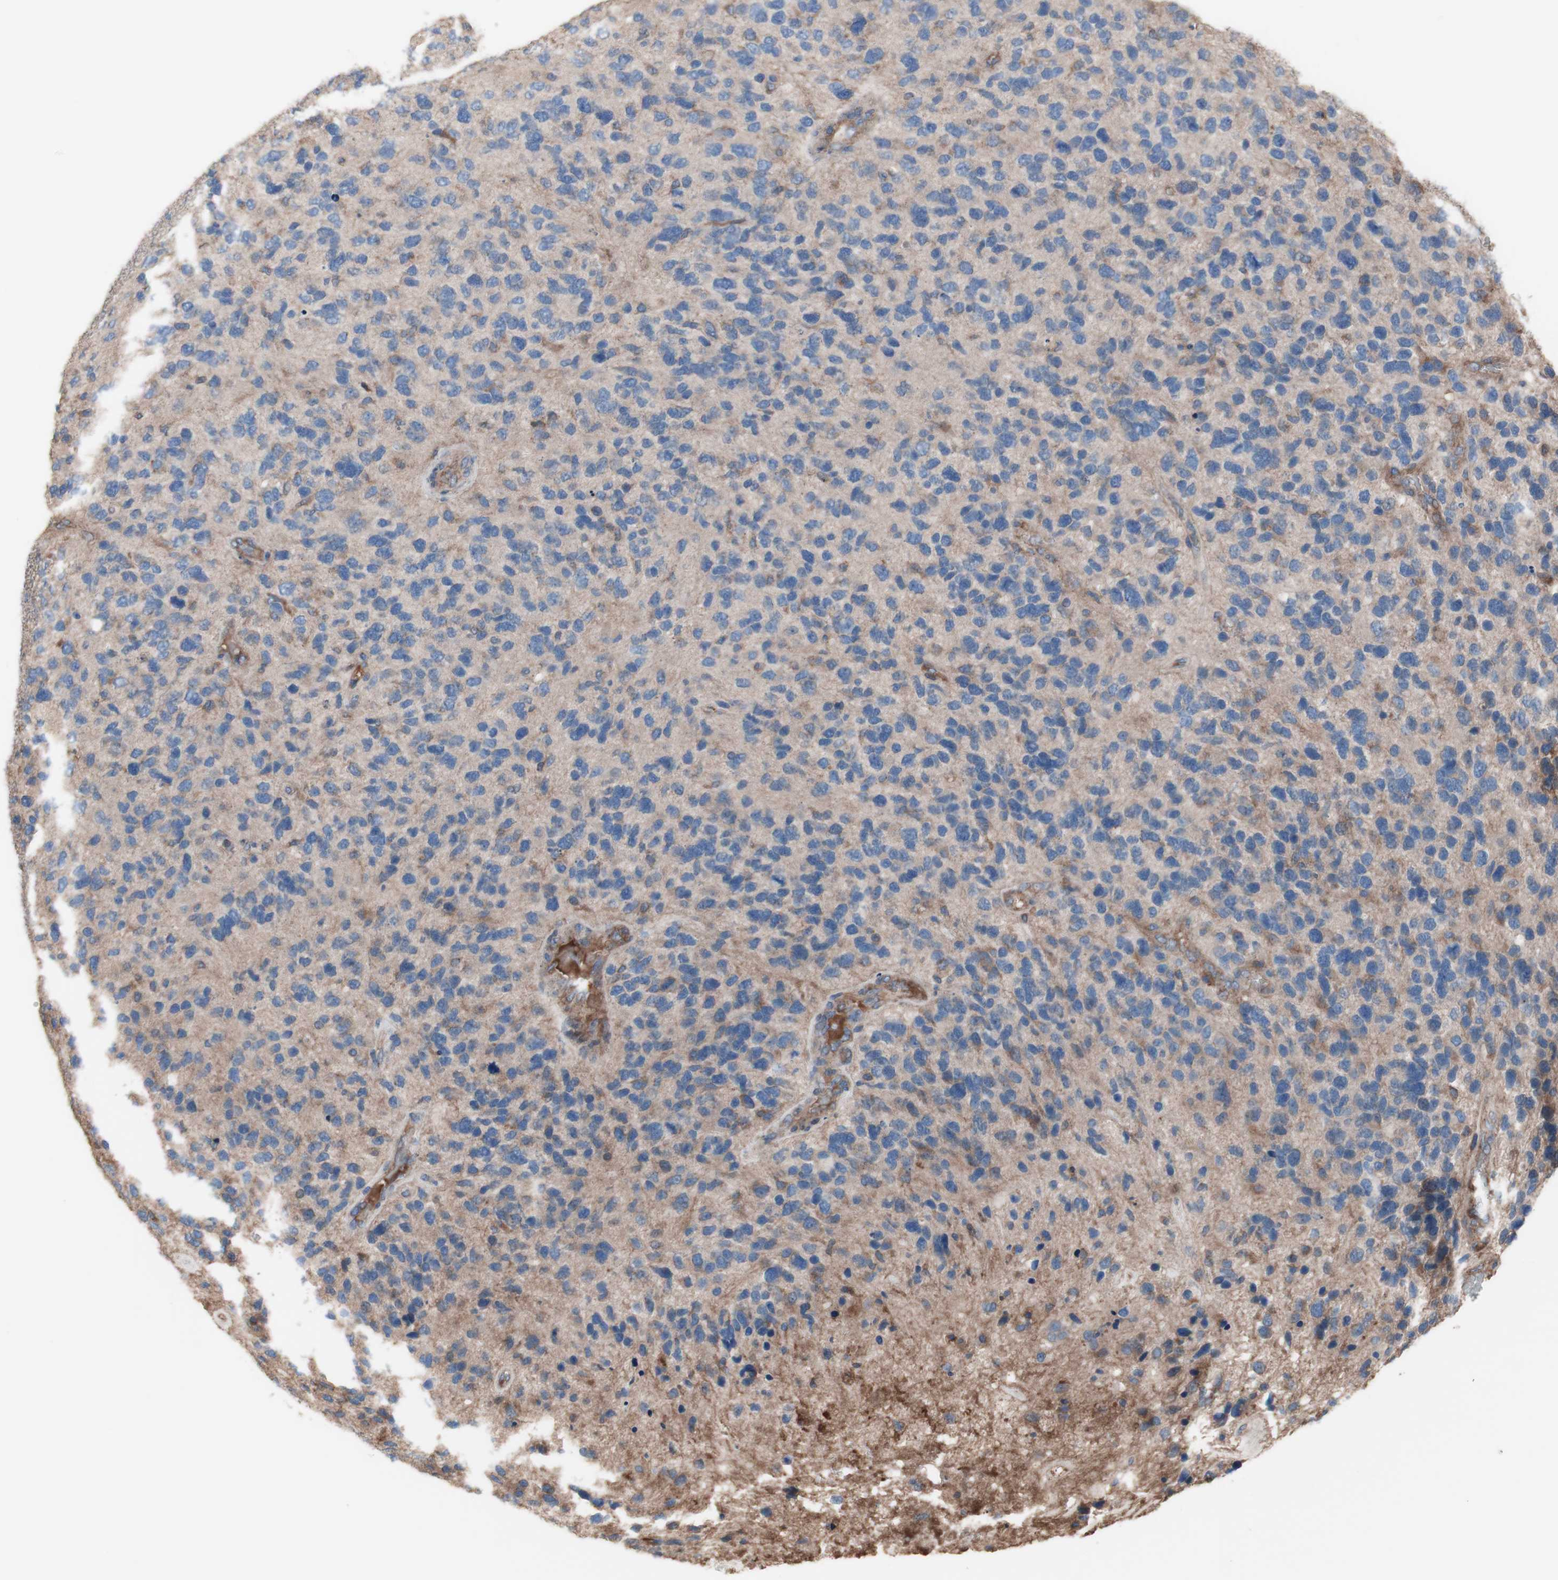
{"staining": {"intensity": "moderate", "quantity": "25%-75%", "location": "cytoplasmic/membranous"}, "tissue": "glioma", "cell_type": "Tumor cells", "image_type": "cancer", "snomed": [{"axis": "morphology", "description": "Glioma, malignant, High grade"}, {"axis": "topography", "description": "Brain"}], "caption": "Immunohistochemistry (DAB) staining of human high-grade glioma (malignant) shows moderate cytoplasmic/membranous protein staining in about 25%-75% of tumor cells.", "gene": "COPB1", "patient": {"sex": "female", "age": 58}}